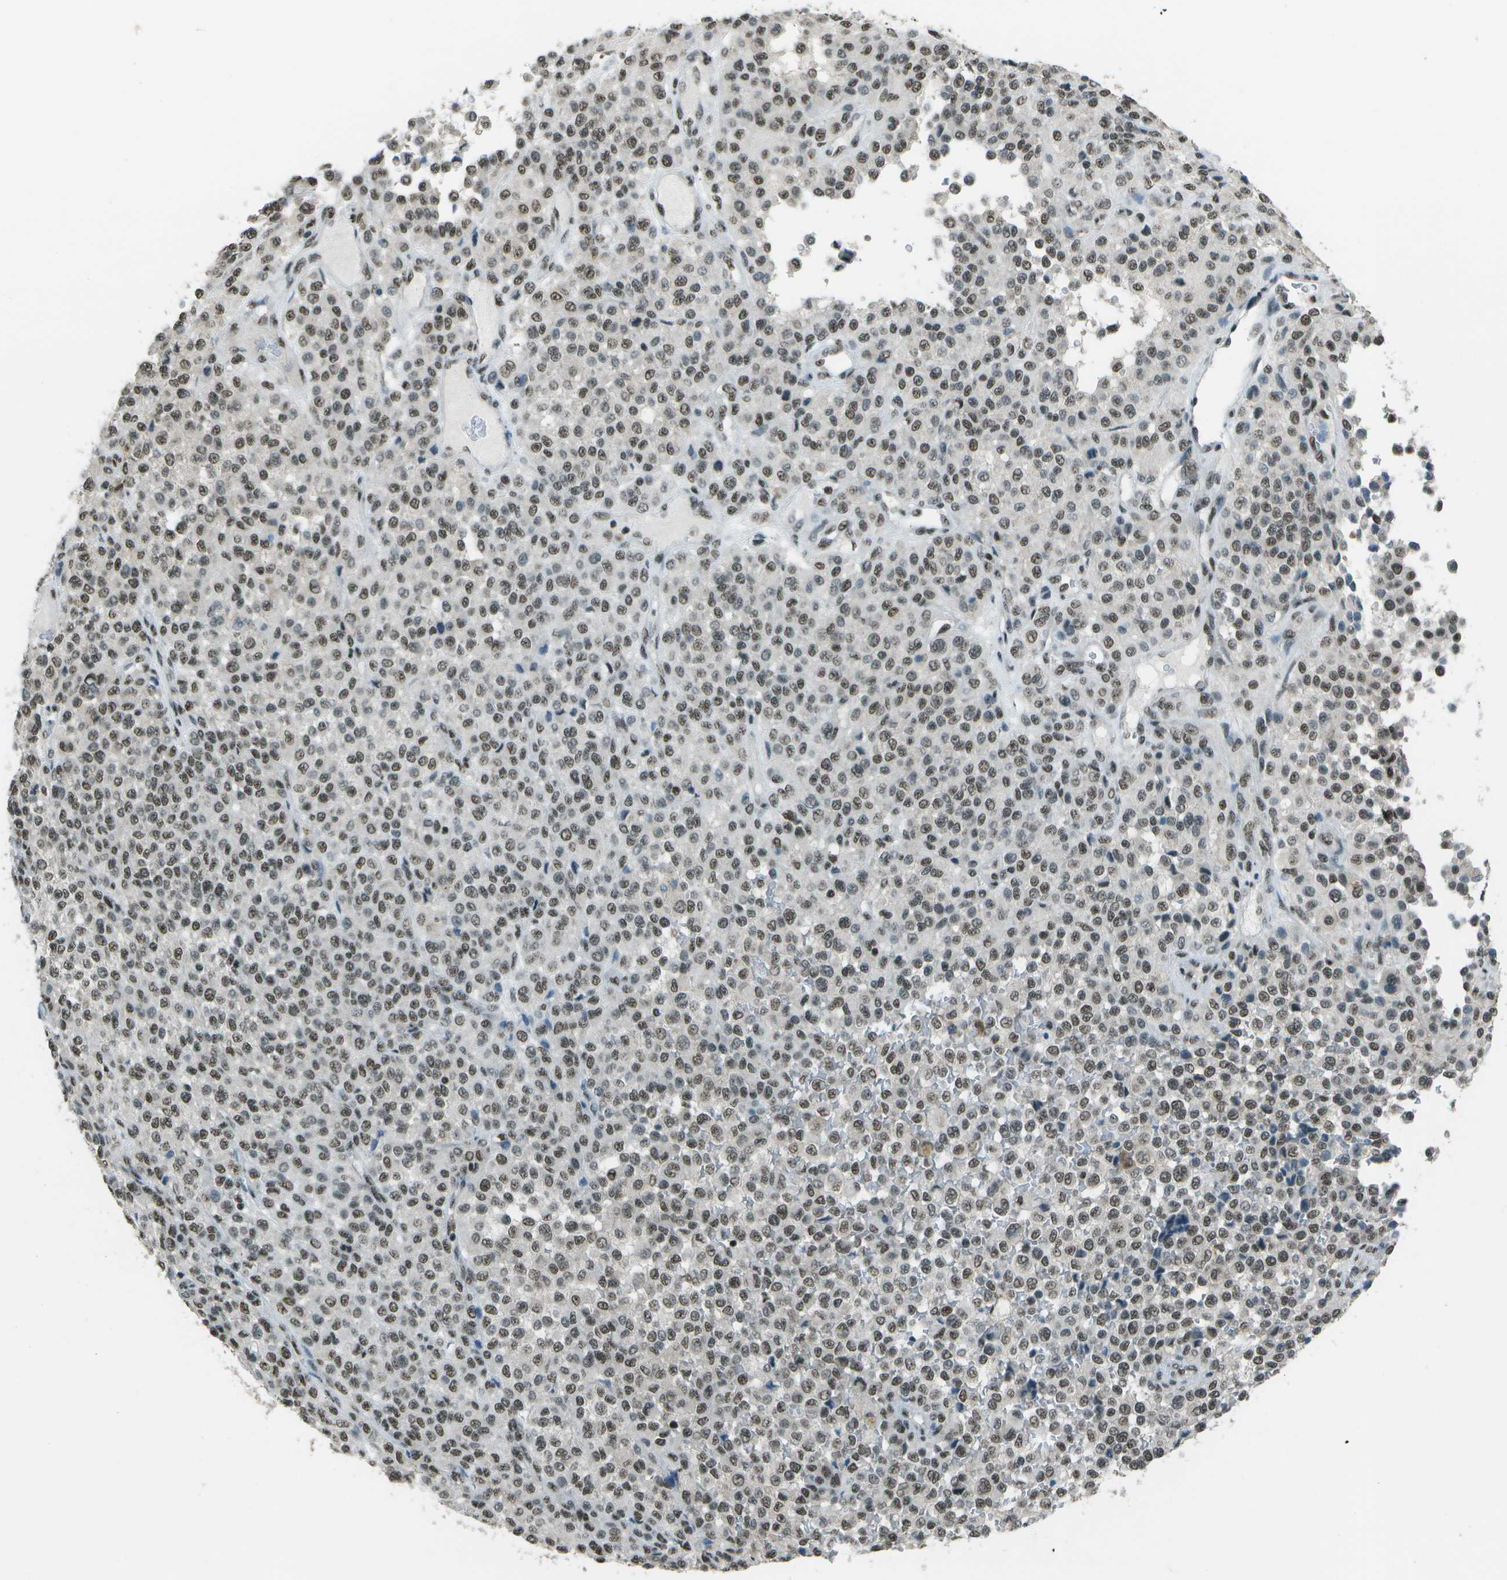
{"staining": {"intensity": "moderate", "quantity": ">75%", "location": "nuclear"}, "tissue": "melanoma", "cell_type": "Tumor cells", "image_type": "cancer", "snomed": [{"axis": "morphology", "description": "Malignant melanoma, Metastatic site"}, {"axis": "topography", "description": "Pancreas"}], "caption": "The micrograph displays staining of melanoma, revealing moderate nuclear protein staining (brown color) within tumor cells.", "gene": "DEPDC1", "patient": {"sex": "female", "age": 30}}